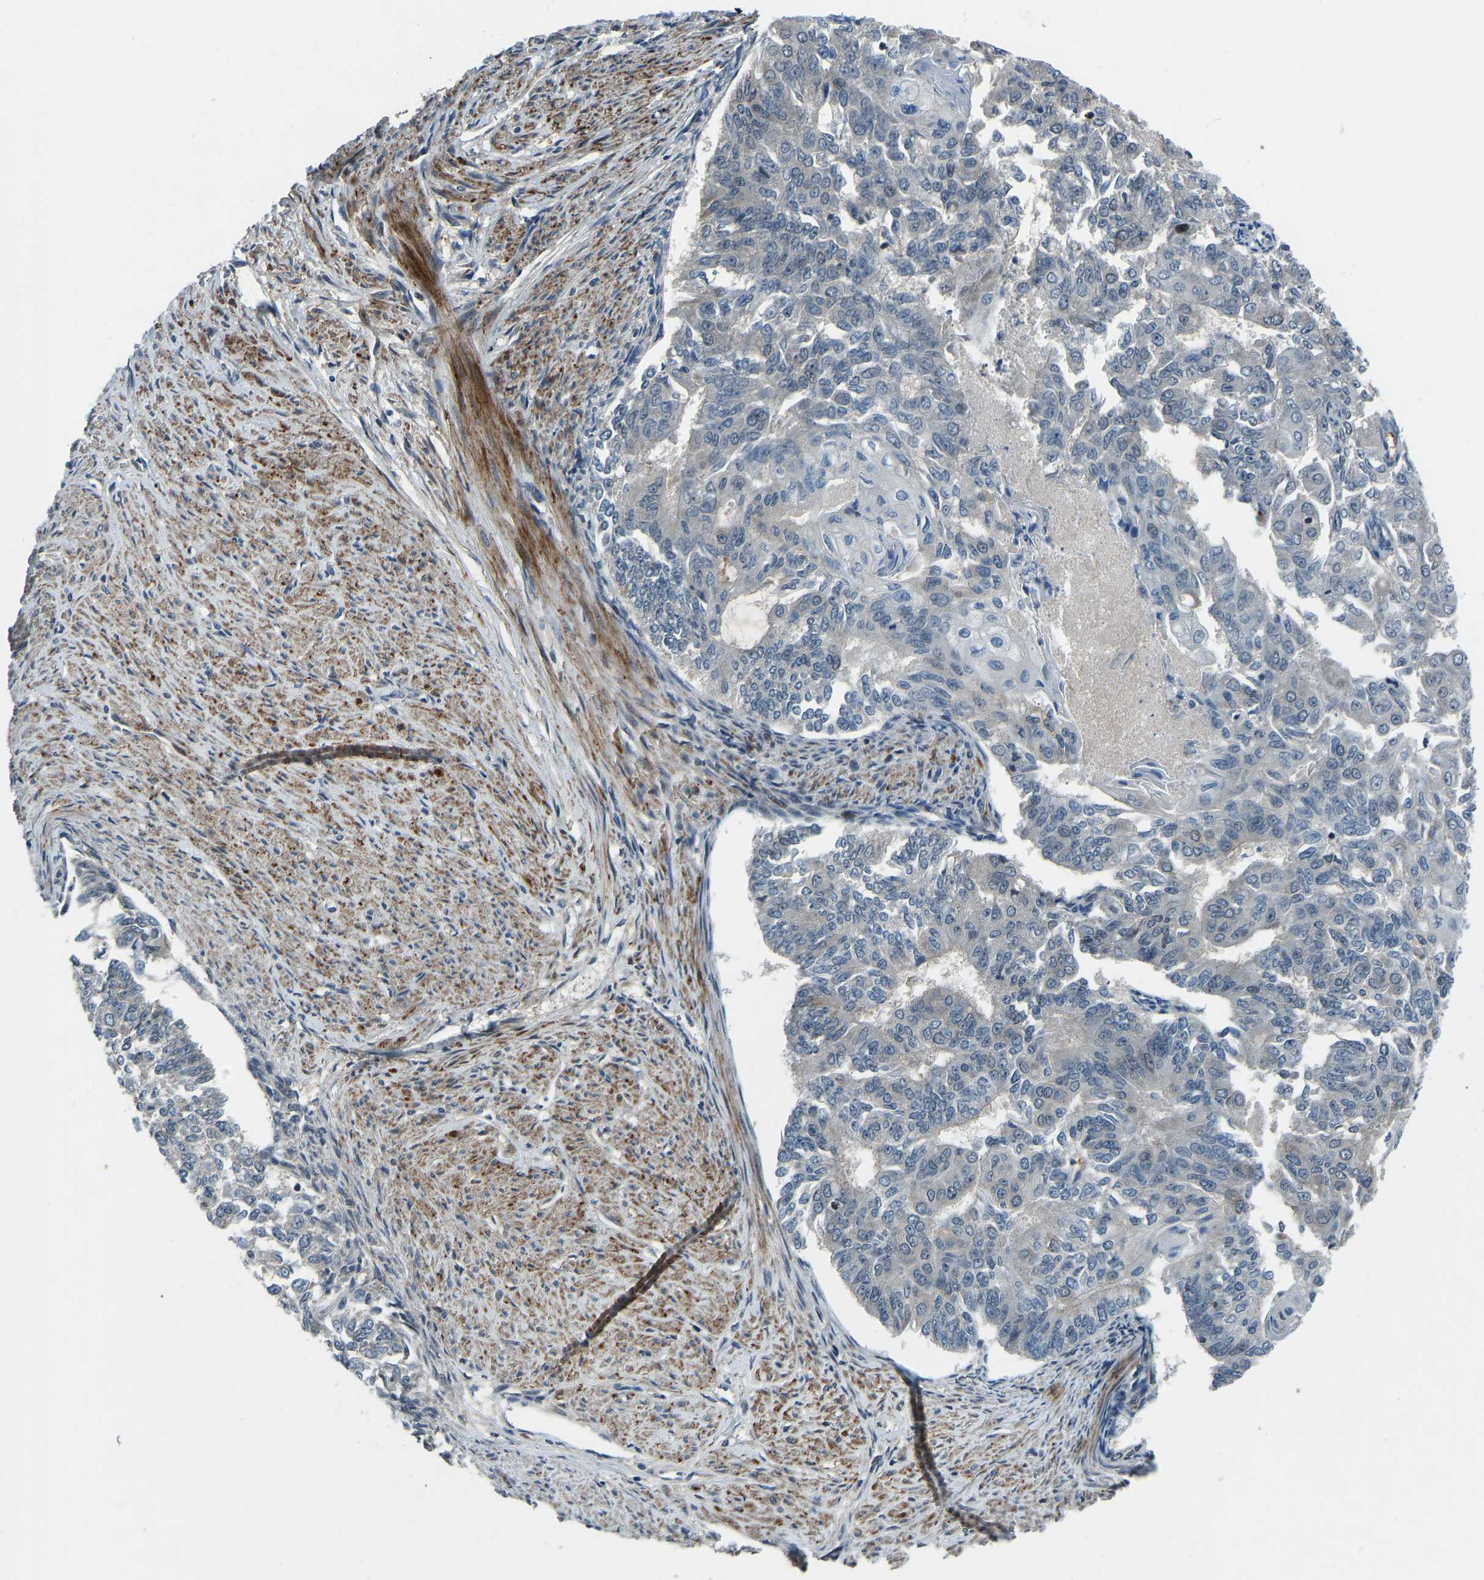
{"staining": {"intensity": "negative", "quantity": "none", "location": "none"}, "tissue": "endometrial cancer", "cell_type": "Tumor cells", "image_type": "cancer", "snomed": [{"axis": "morphology", "description": "Adenocarcinoma, NOS"}, {"axis": "topography", "description": "Endometrium"}], "caption": "This image is of endometrial adenocarcinoma stained with immunohistochemistry to label a protein in brown with the nuclei are counter-stained blue. There is no staining in tumor cells.", "gene": "RLIM", "patient": {"sex": "female", "age": 32}}